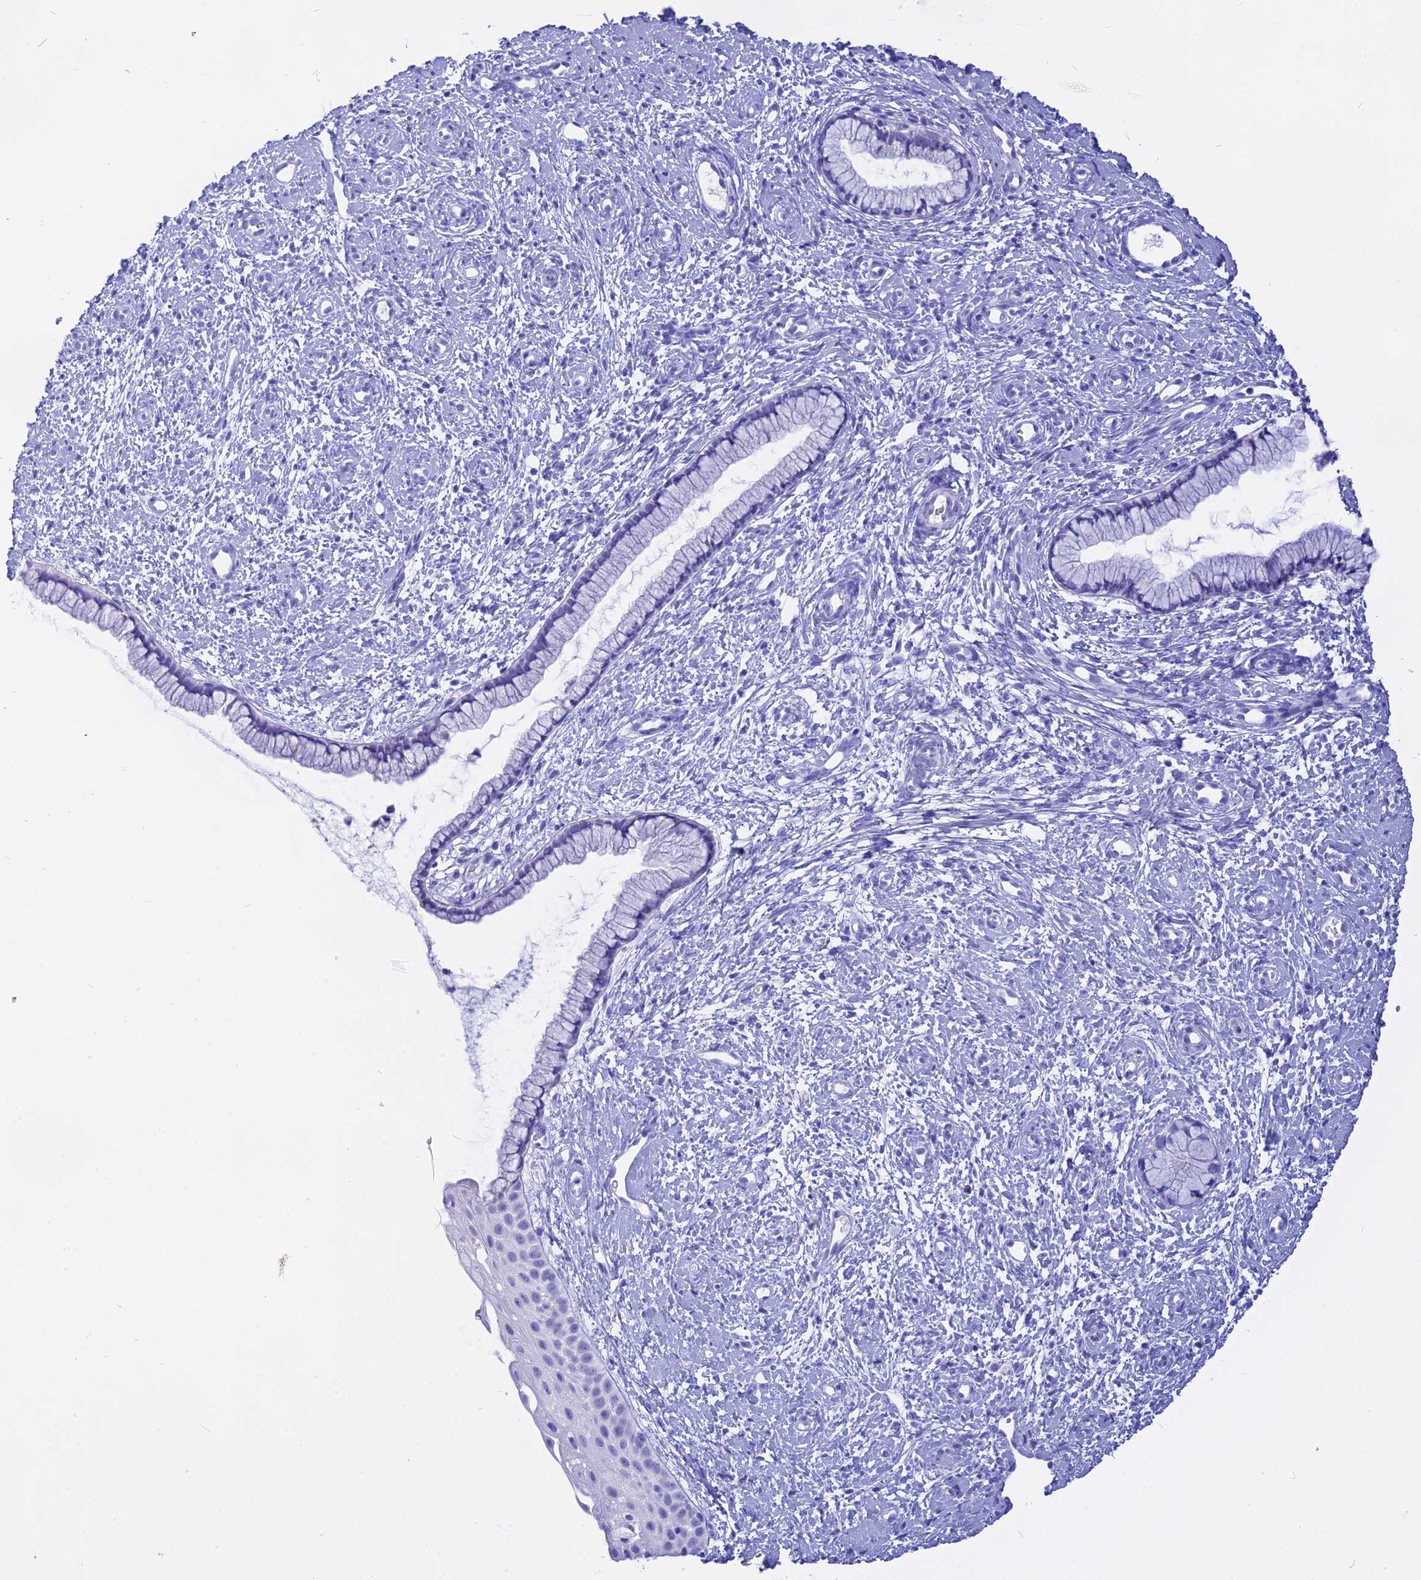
{"staining": {"intensity": "negative", "quantity": "none", "location": "none"}, "tissue": "cervix", "cell_type": "Glandular cells", "image_type": "normal", "snomed": [{"axis": "morphology", "description": "Normal tissue, NOS"}, {"axis": "topography", "description": "Cervix"}], "caption": "Immunohistochemistry (IHC) image of benign cervix: cervix stained with DAB exhibits no significant protein staining in glandular cells. Nuclei are stained in blue.", "gene": "ISCA1", "patient": {"sex": "female", "age": 57}}